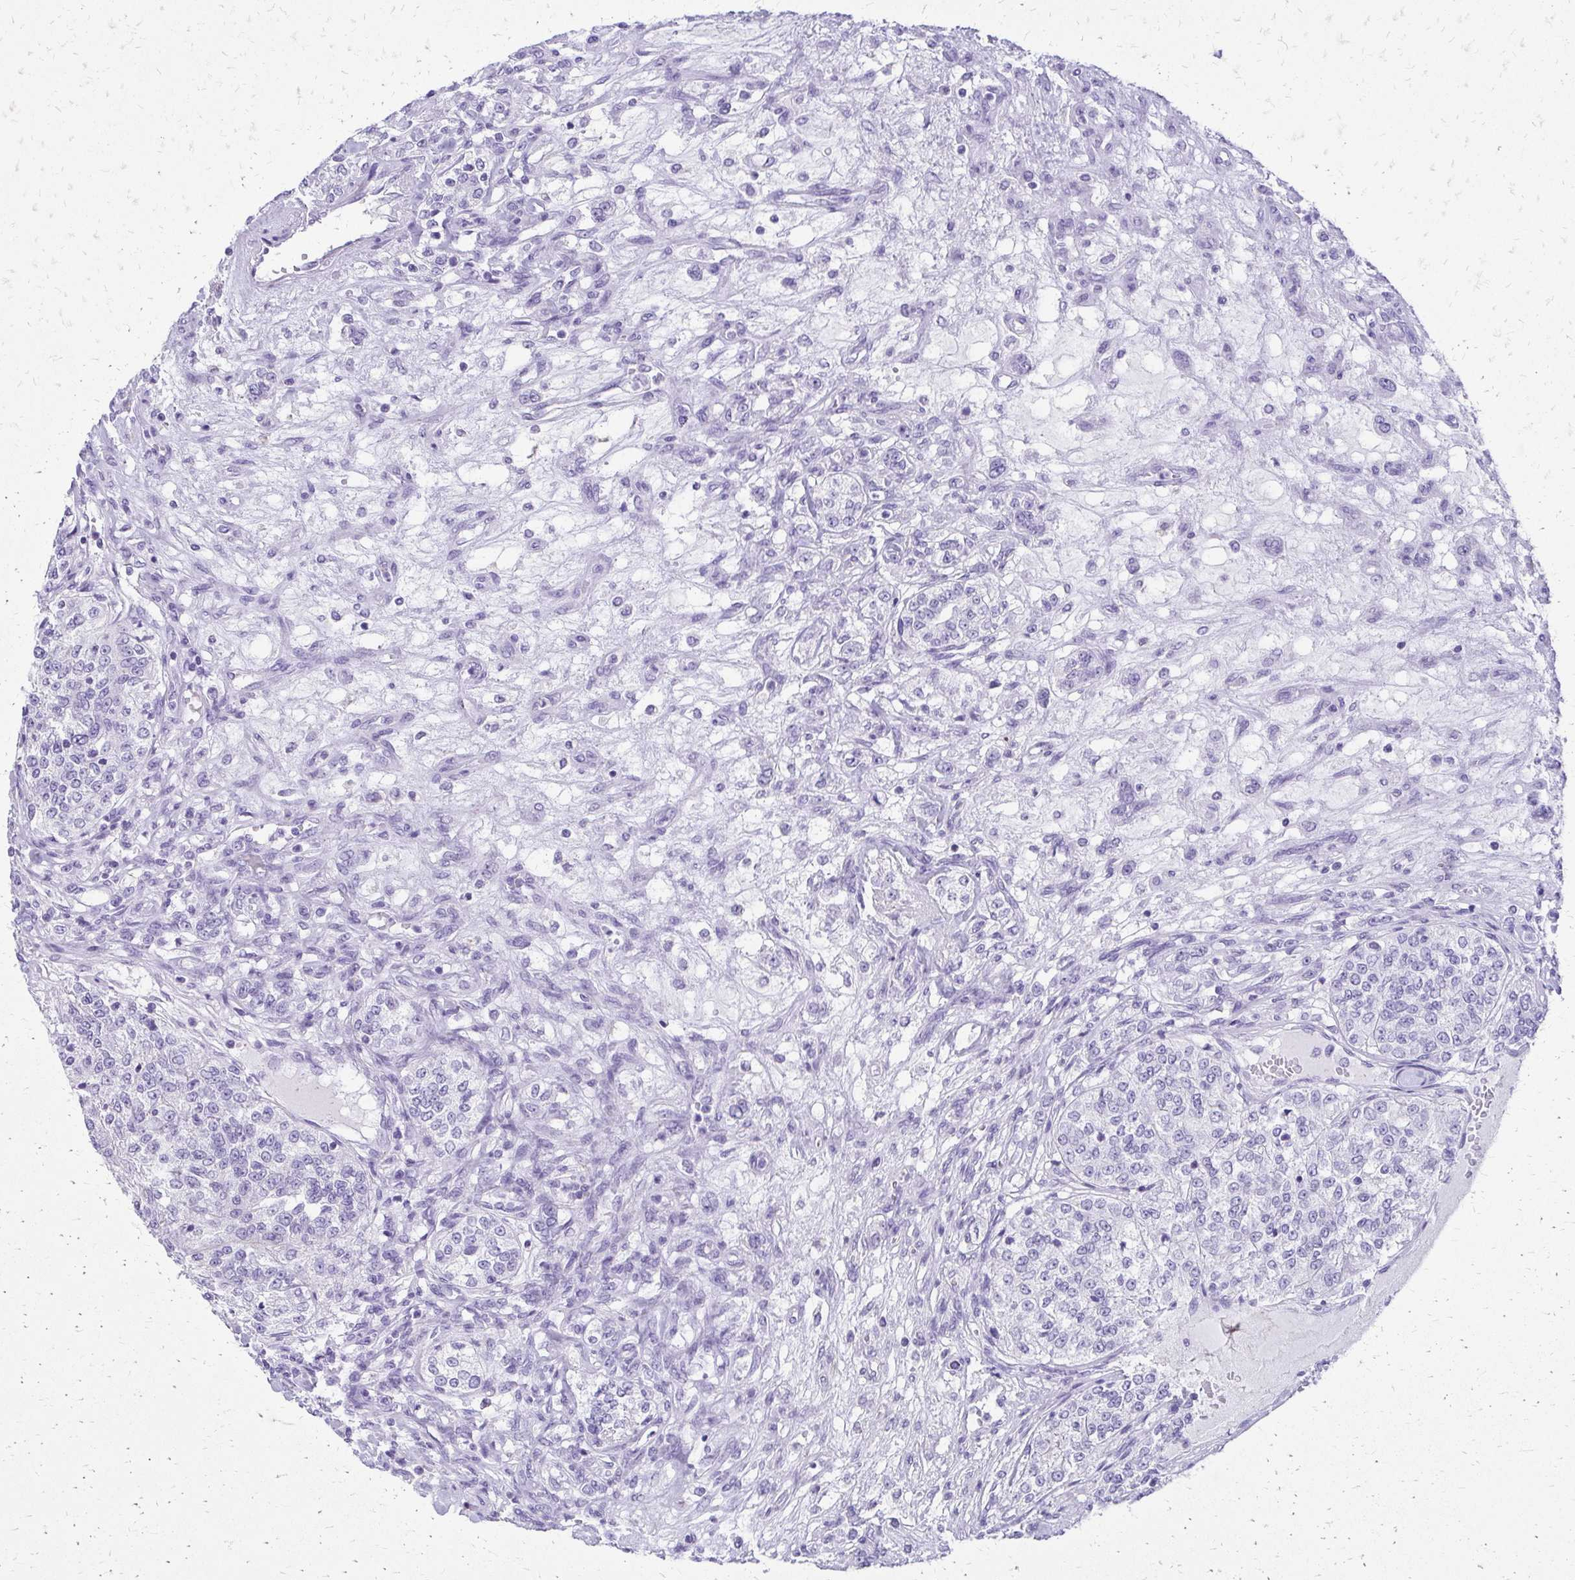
{"staining": {"intensity": "negative", "quantity": "none", "location": "none"}, "tissue": "renal cancer", "cell_type": "Tumor cells", "image_type": "cancer", "snomed": [{"axis": "morphology", "description": "Adenocarcinoma, NOS"}, {"axis": "topography", "description": "Kidney"}], "caption": "An image of human renal cancer is negative for staining in tumor cells.", "gene": "SLC32A1", "patient": {"sex": "female", "age": 63}}